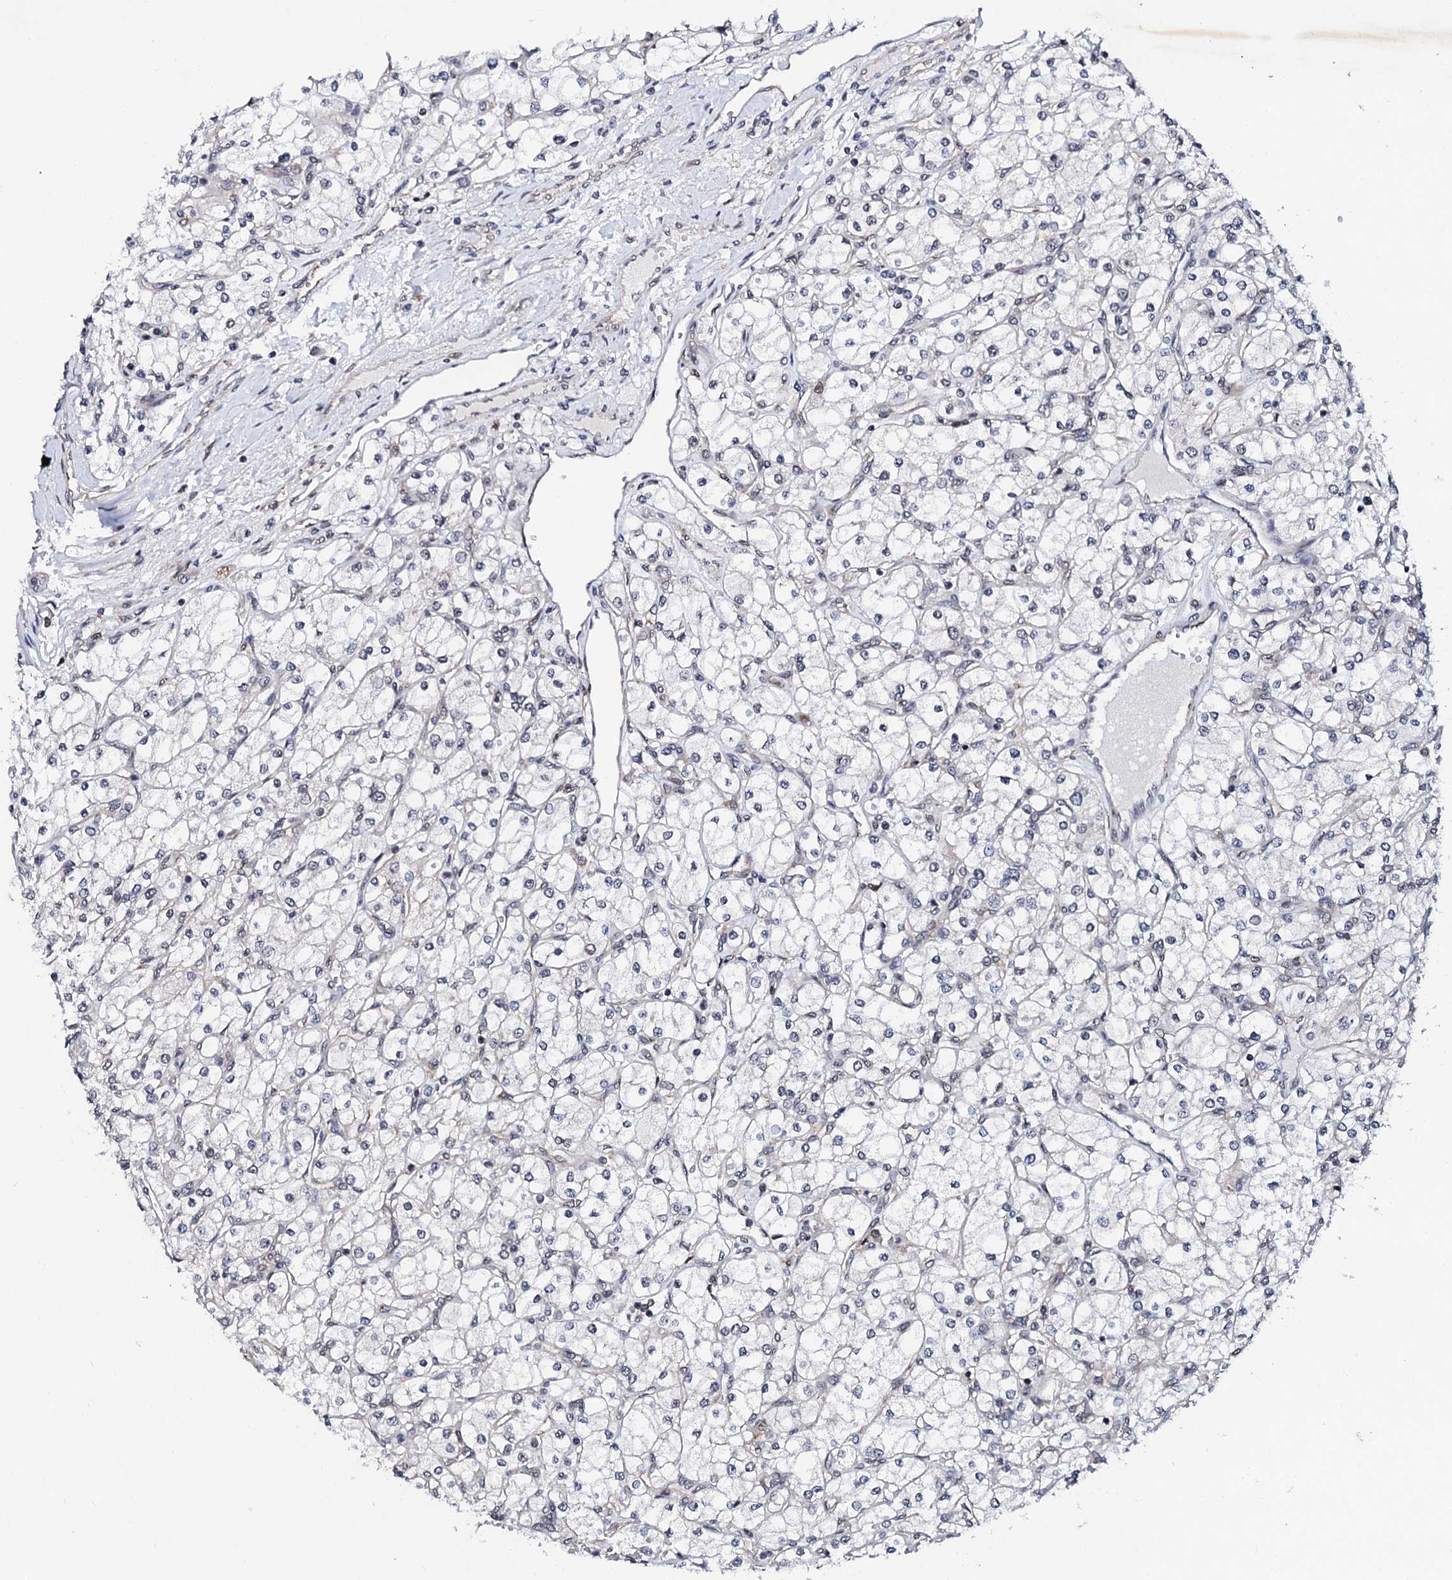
{"staining": {"intensity": "negative", "quantity": "none", "location": "none"}, "tissue": "renal cancer", "cell_type": "Tumor cells", "image_type": "cancer", "snomed": [{"axis": "morphology", "description": "Adenocarcinoma, NOS"}, {"axis": "topography", "description": "Kidney"}], "caption": "Micrograph shows no significant protein positivity in tumor cells of adenocarcinoma (renal). (DAB (3,3'-diaminobenzidine) immunohistochemistry (IHC), high magnification).", "gene": "CSTF3", "patient": {"sex": "male", "age": 80}}